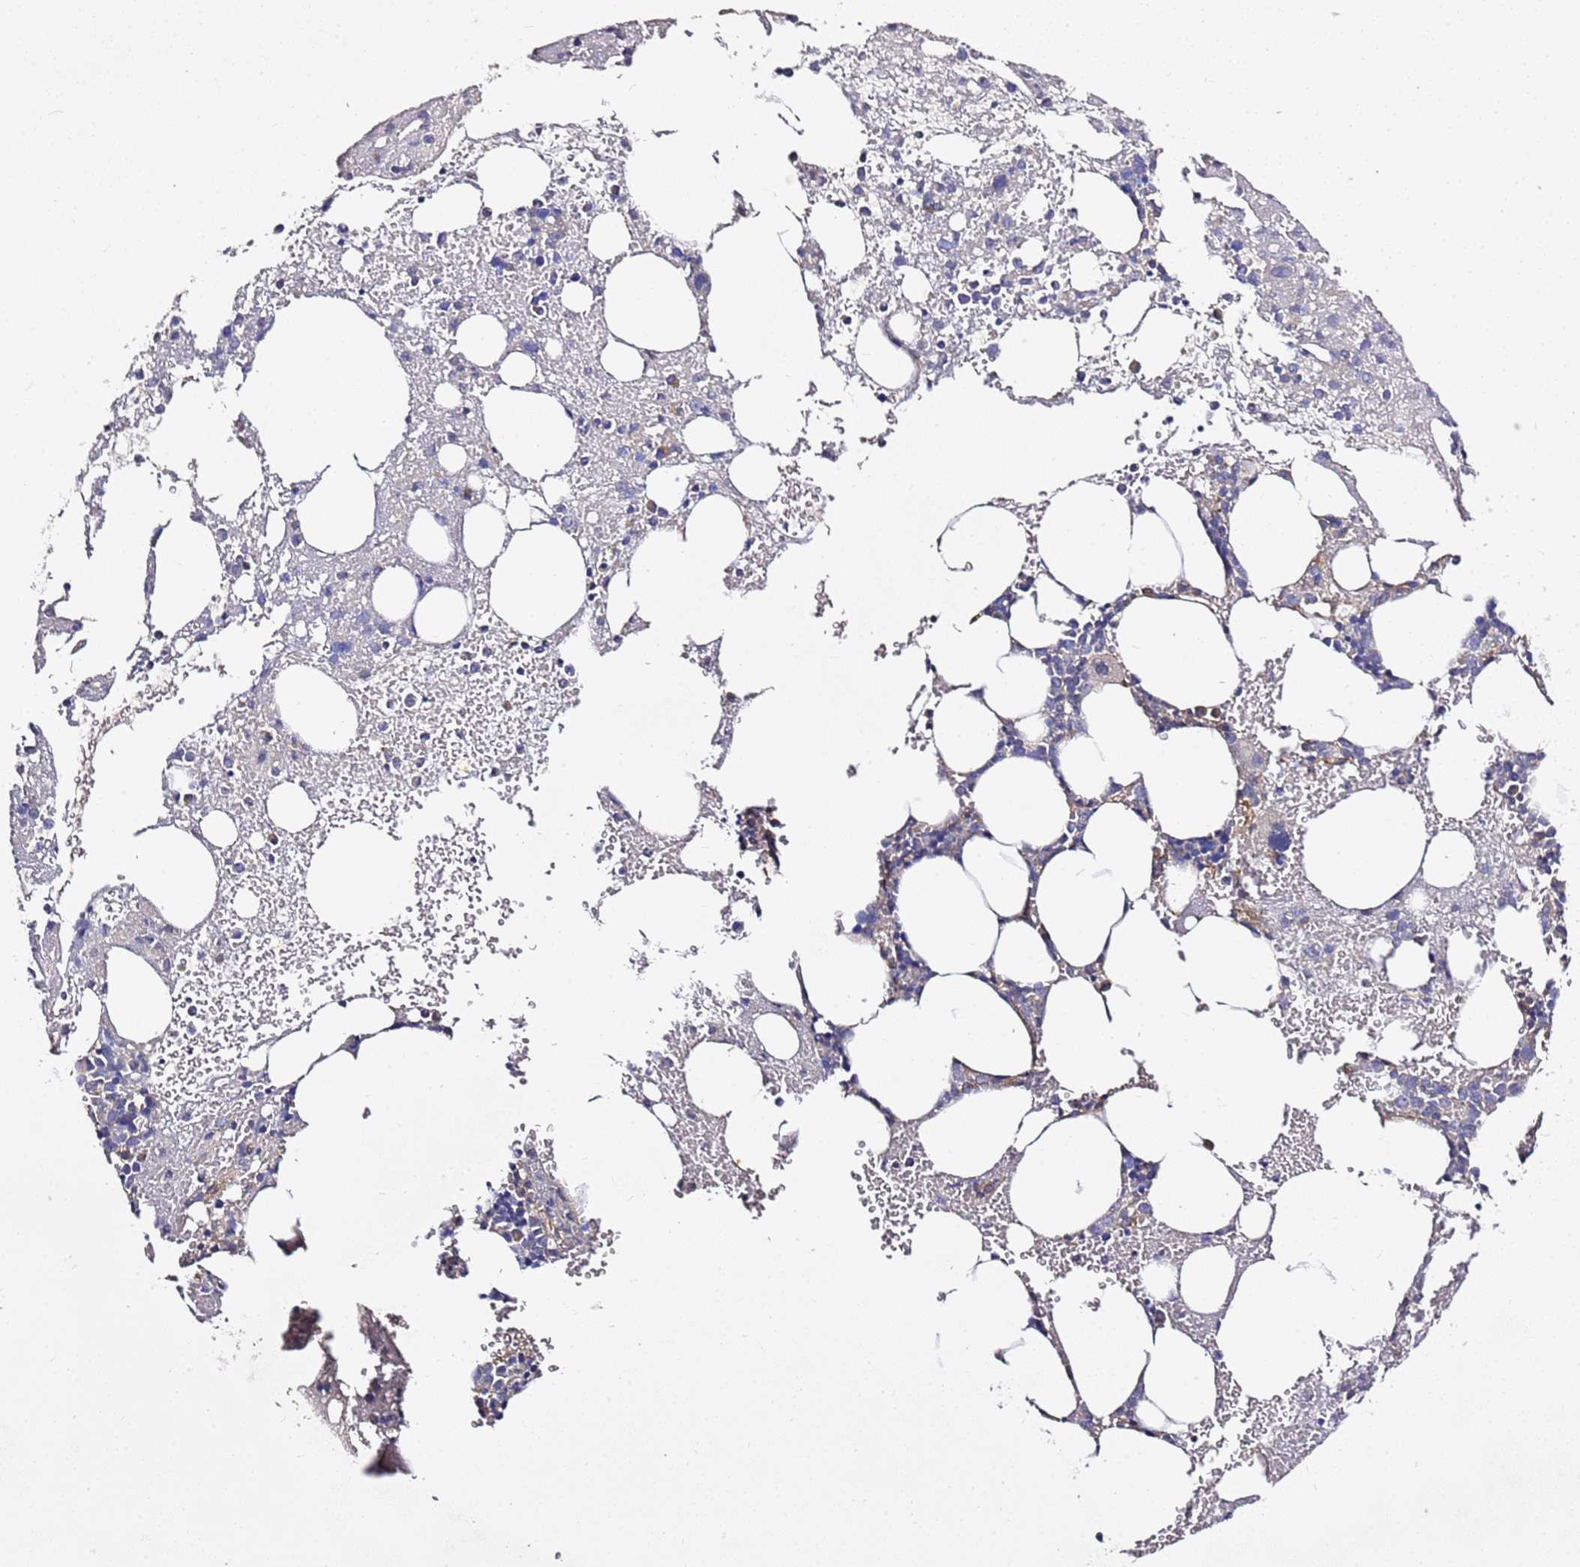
{"staining": {"intensity": "negative", "quantity": "none", "location": "none"}, "tissue": "bone marrow", "cell_type": "Hematopoietic cells", "image_type": "normal", "snomed": [{"axis": "morphology", "description": "Normal tissue, NOS"}, {"axis": "topography", "description": "Bone marrow"}], "caption": "Immunohistochemical staining of normal bone marrow demonstrates no significant expression in hematopoietic cells.", "gene": "GNL1", "patient": {"sex": "male", "age": 61}}